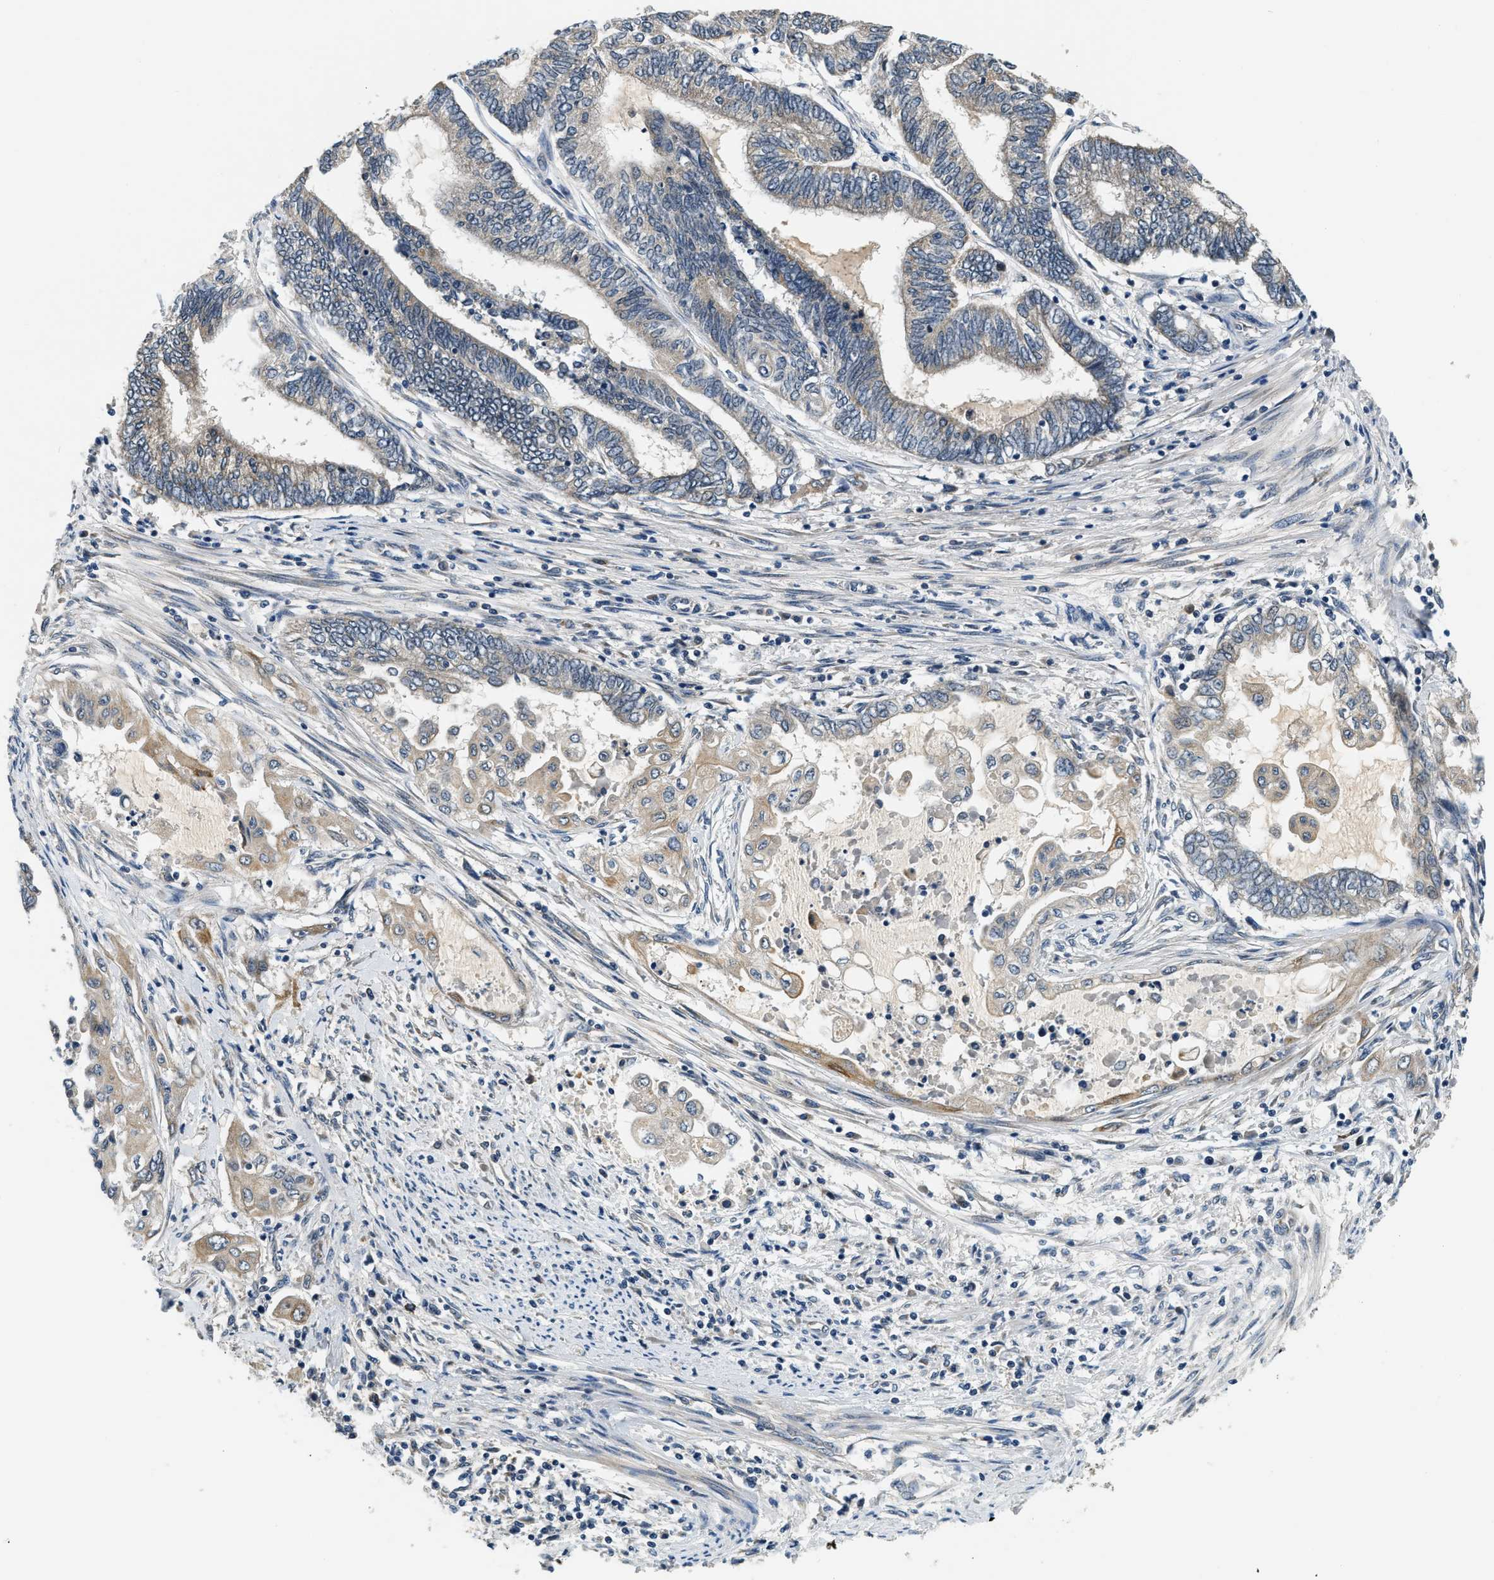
{"staining": {"intensity": "weak", "quantity": ">75%", "location": "cytoplasmic/membranous"}, "tissue": "endometrial cancer", "cell_type": "Tumor cells", "image_type": "cancer", "snomed": [{"axis": "morphology", "description": "Adenocarcinoma, NOS"}, {"axis": "topography", "description": "Uterus"}, {"axis": "topography", "description": "Endometrium"}], "caption": "High-magnification brightfield microscopy of endometrial cancer (adenocarcinoma) stained with DAB (3,3'-diaminobenzidine) (brown) and counterstained with hematoxylin (blue). tumor cells exhibit weak cytoplasmic/membranous expression is identified in approximately>75% of cells.", "gene": "YAE1", "patient": {"sex": "female", "age": 70}}